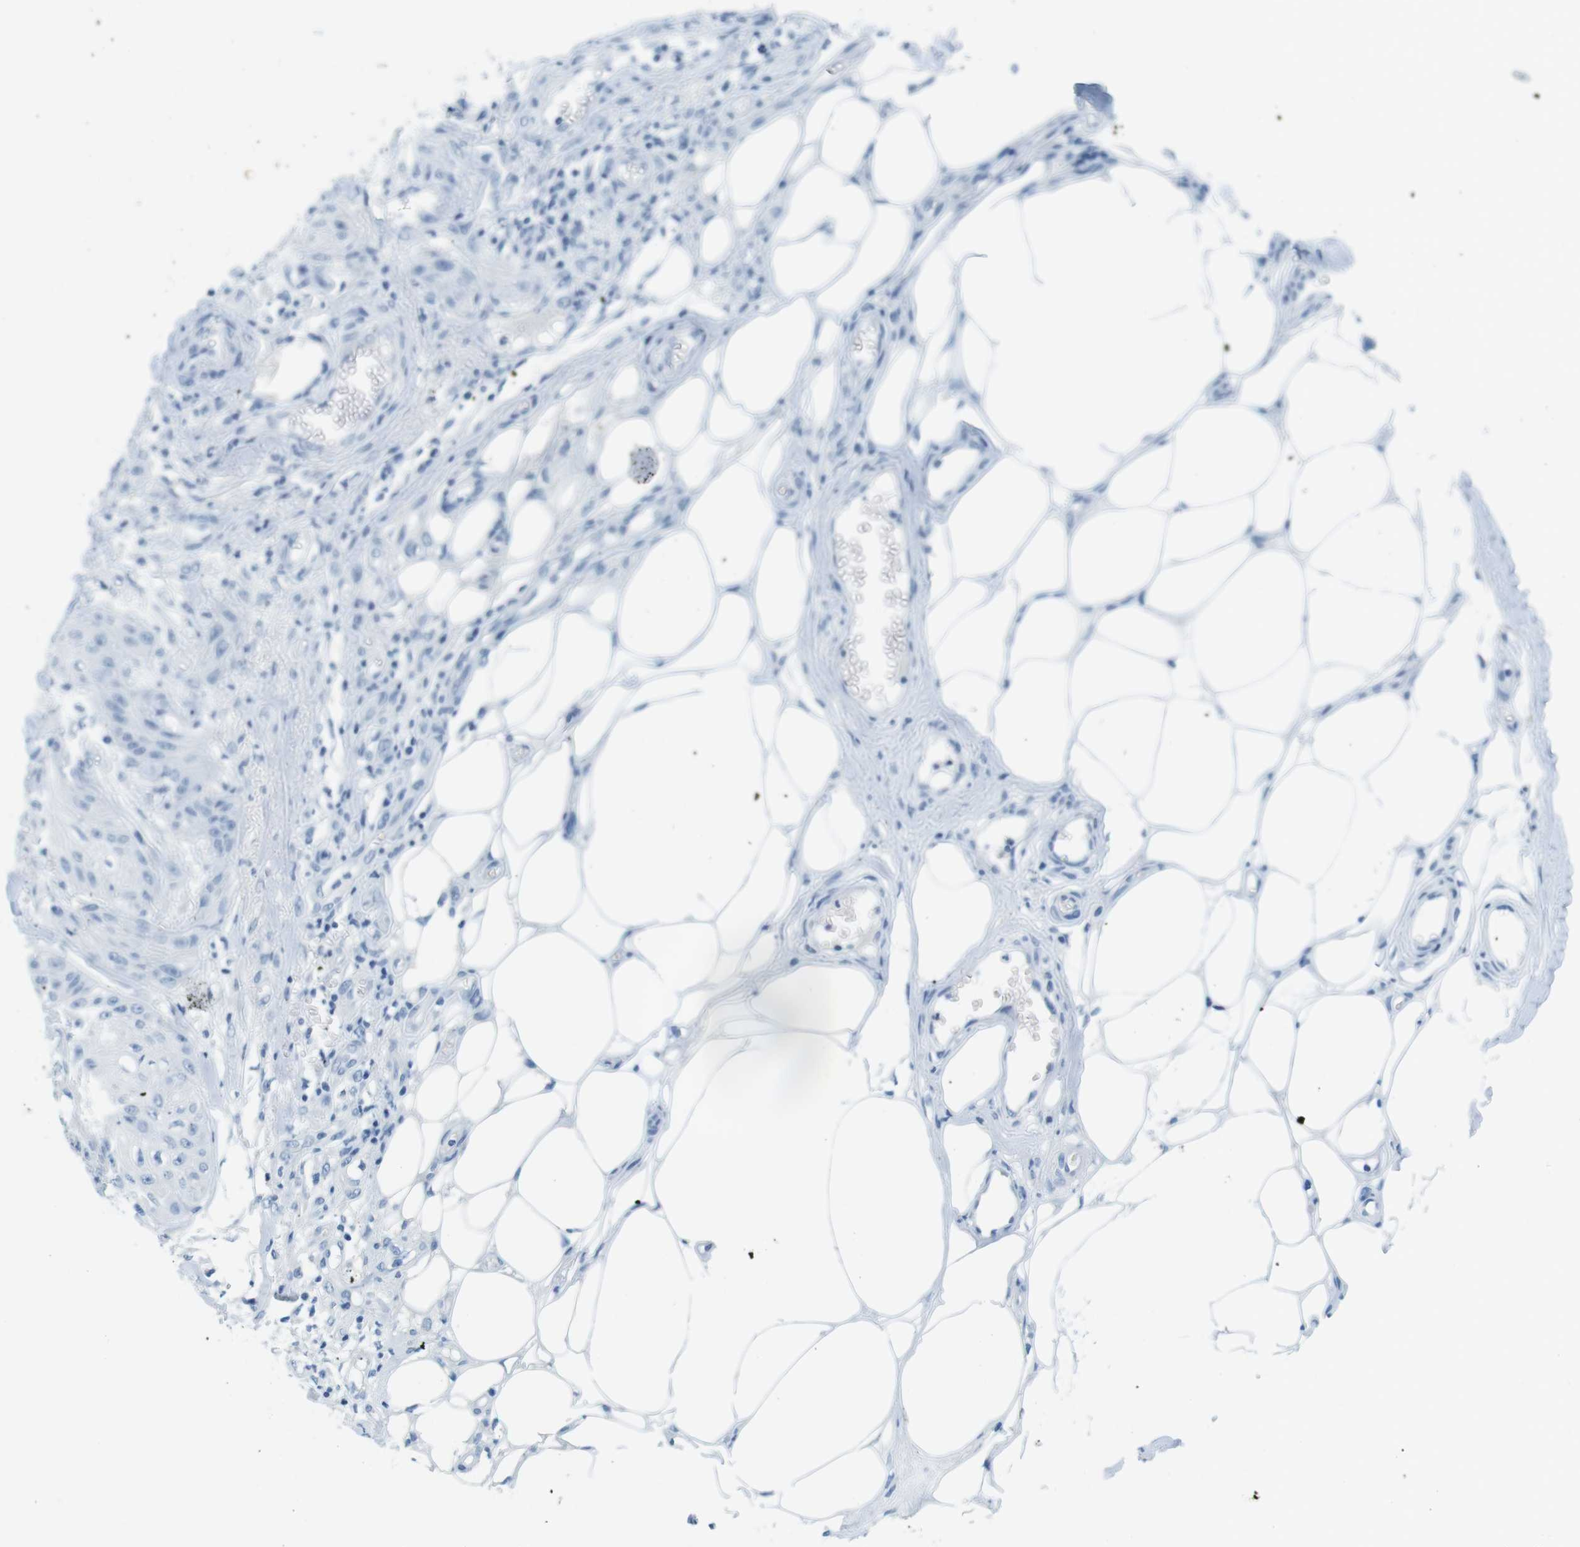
{"staining": {"intensity": "negative", "quantity": "none", "location": "none"}, "tissue": "skin cancer", "cell_type": "Tumor cells", "image_type": "cancer", "snomed": [{"axis": "morphology", "description": "Squamous cell carcinoma, NOS"}, {"axis": "topography", "description": "Skin"}], "caption": "This is an immunohistochemistry histopathology image of human skin cancer (squamous cell carcinoma). There is no staining in tumor cells.", "gene": "CYP2C9", "patient": {"sex": "male", "age": 74}}